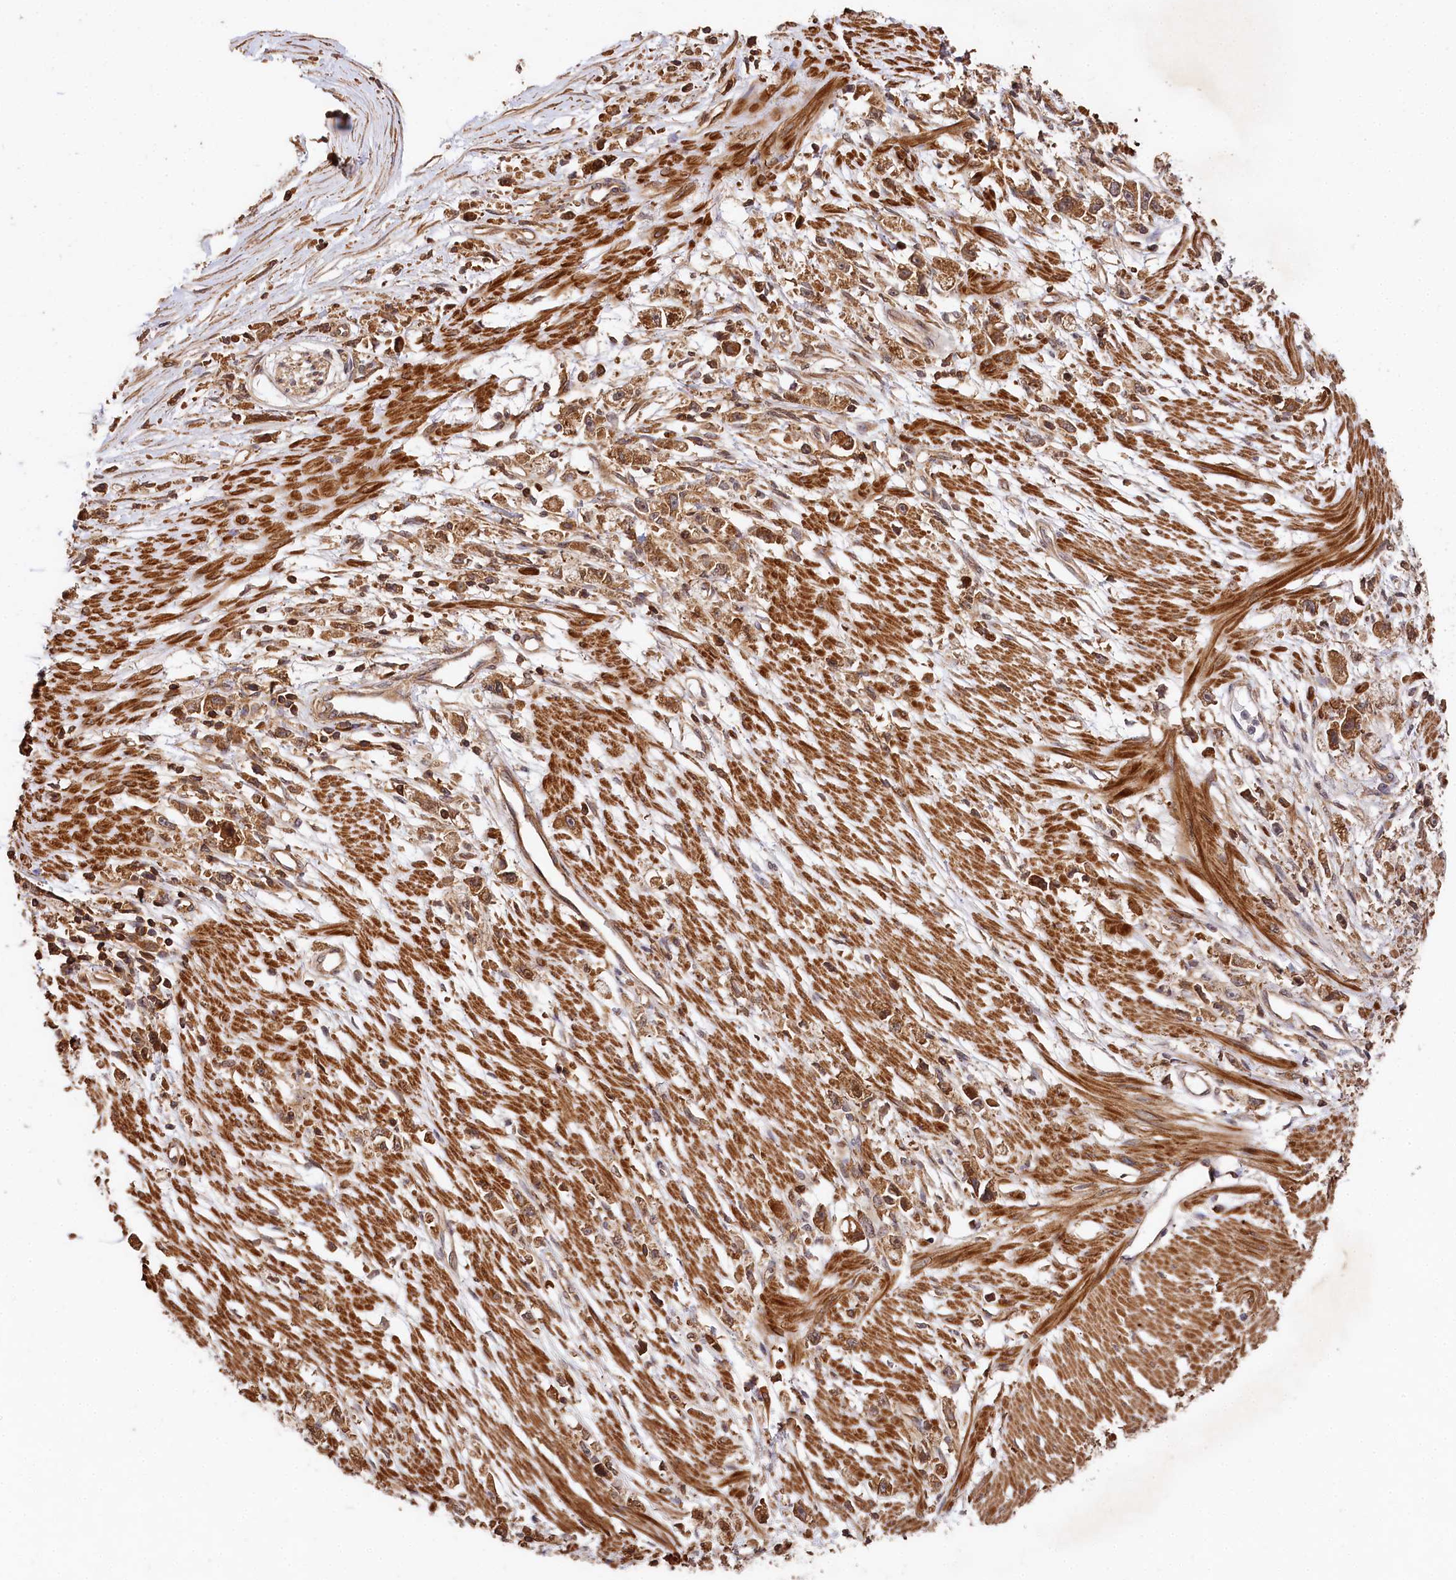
{"staining": {"intensity": "moderate", "quantity": ">75%", "location": "cytoplasmic/membranous"}, "tissue": "stomach cancer", "cell_type": "Tumor cells", "image_type": "cancer", "snomed": [{"axis": "morphology", "description": "Adenocarcinoma, NOS"}, {"axis": "topography", "description": "Stomach"}], "caption": "An image showing moderate cytoplasmic/membranous positivity in approximately >75% of tumor cells in stomach cancer, as visualized by brown immunohistochemical staining.", "gene": "MCF2L2", "patient": {"sex": "female", "age": 59}}